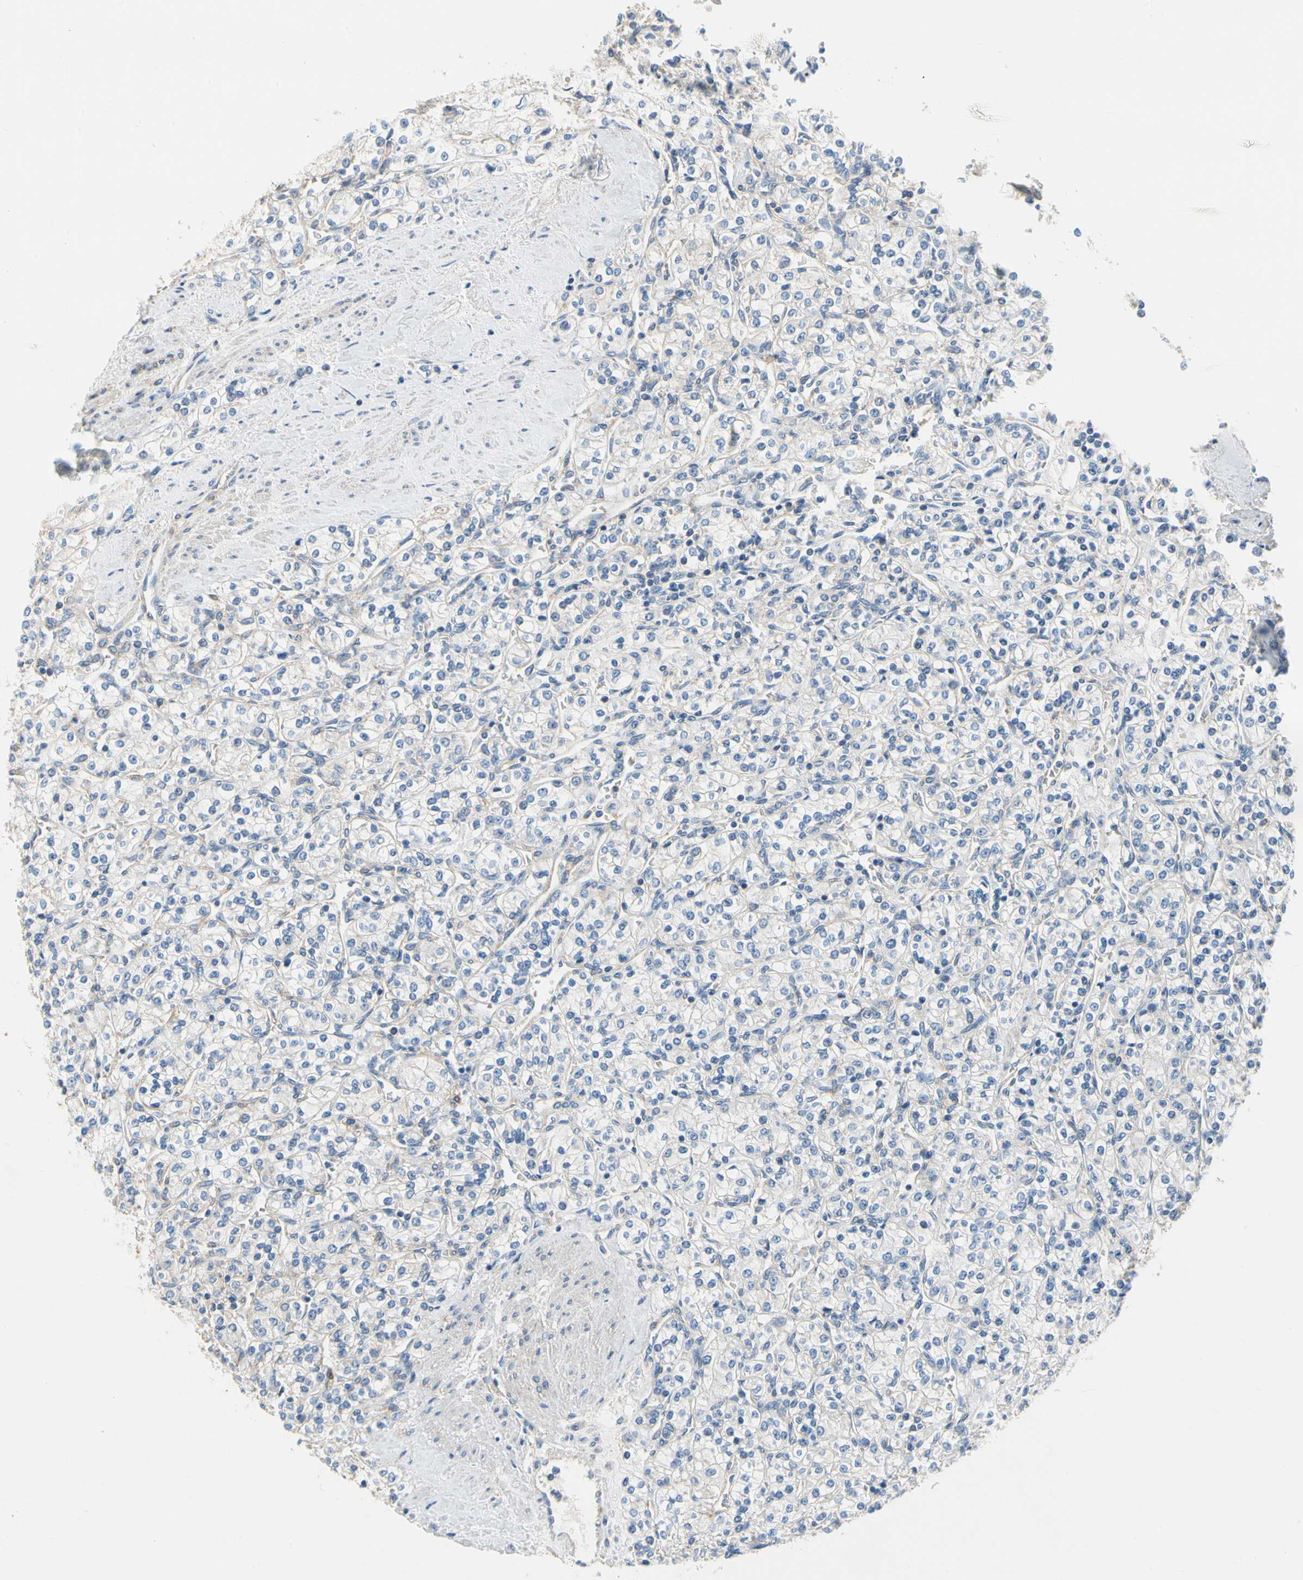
{"staining": {"intensity": "negative", "quantity": "none", "location": "none"}, "tissue": "renal cancer", "cell_type": "Tumor cells", "image_type": "cancer", "snomed": [{"axis": "morphology", "description": "Adenocarcinoma, NOS"}, {"axis": "topography", "description": "Kidney"}], "caption": "A photomicrograph of renal cancer stained for a protein reveals no brown staining in tumor cells.", "gene": "CA14", "patient": {"sex": "male", "age": 77}}